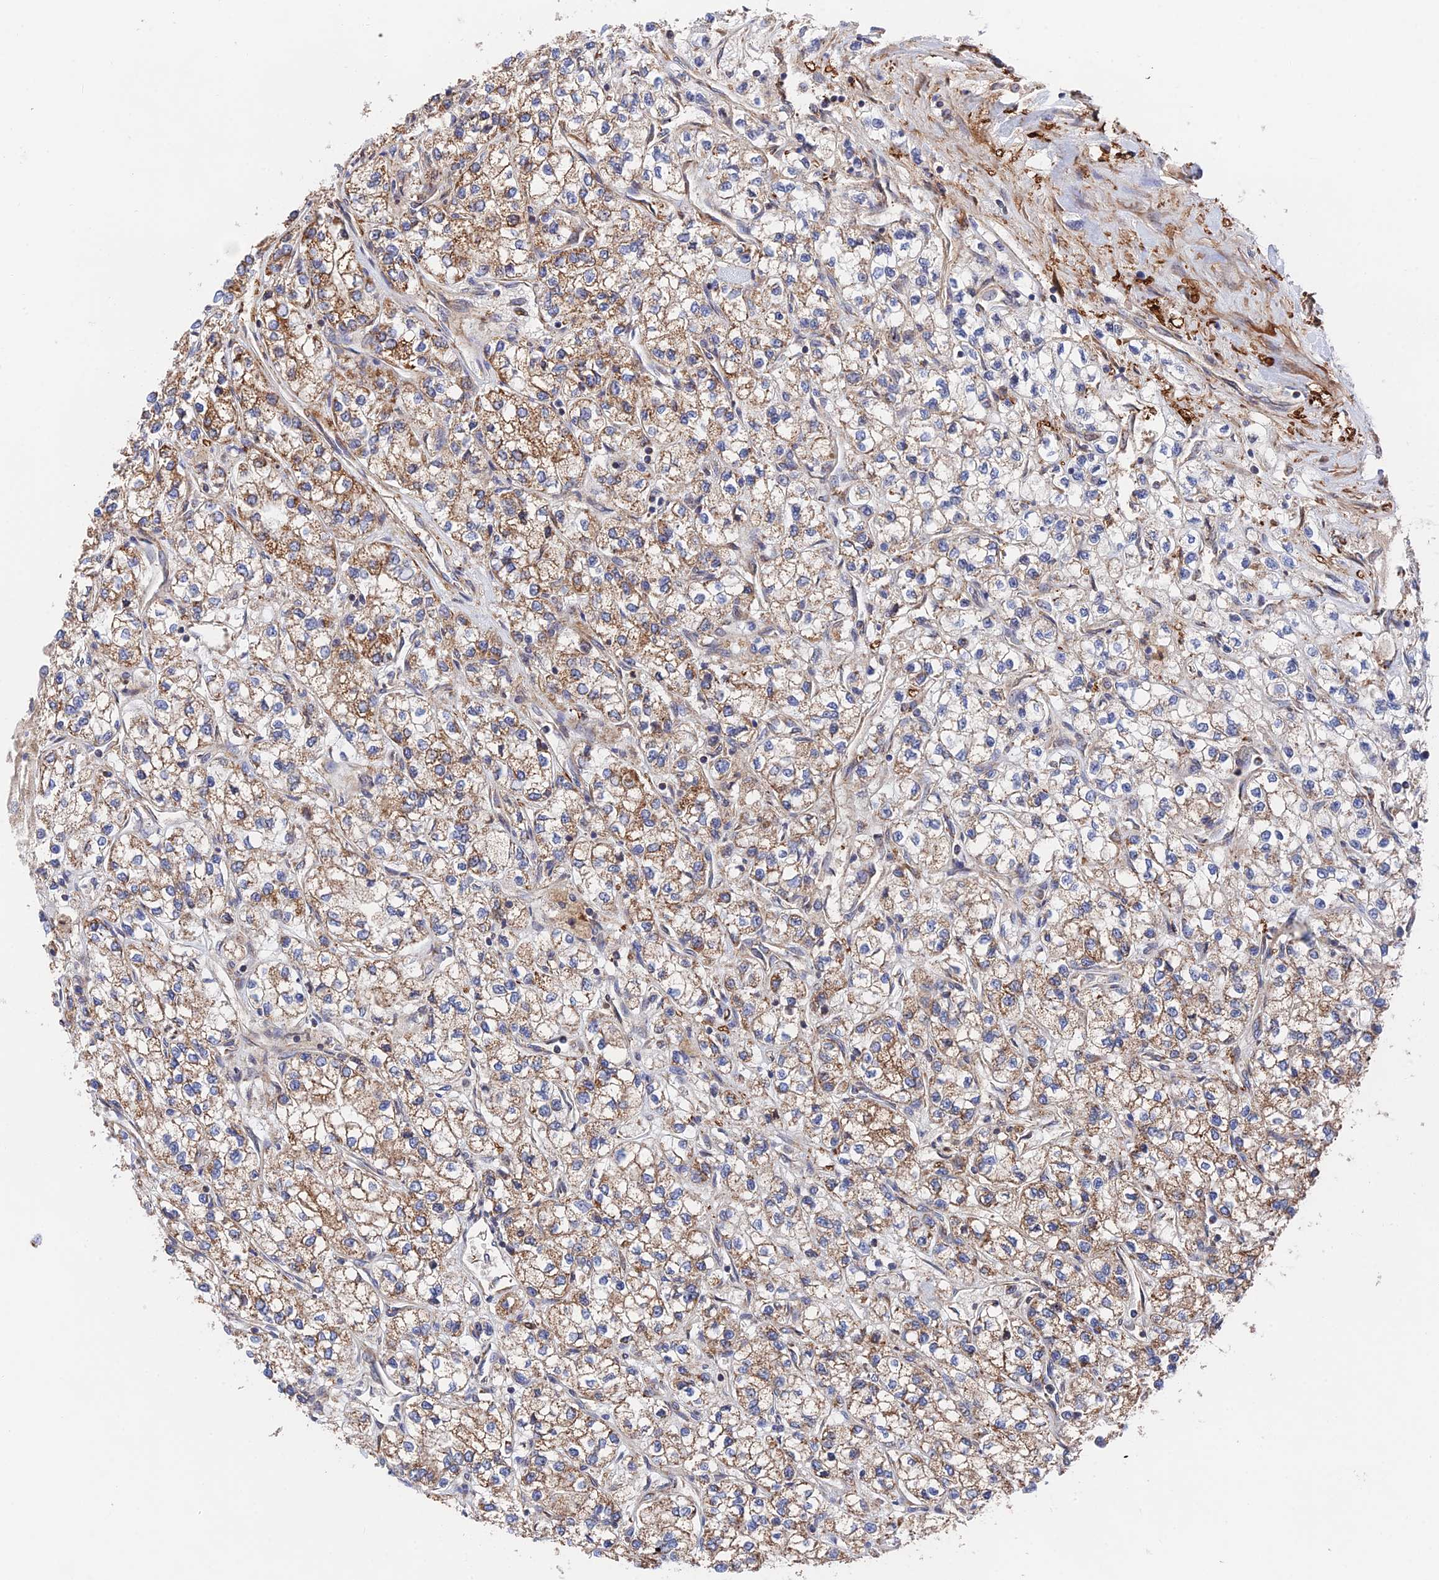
{"staining": {"intensity": "moderate", "quantity": "25%-75%", "location": "cytoplasmic/membranous"}, "tissue": "renal cancer", "cell_type": "Tumor cells", "image_type": "cancer", "snomed": [{"axis": "morphology", "description": "Adenocarcinoma, NOS"}, {"axis": "topography", "description": "Kidney"}], "caption": "Moderate cytoplasmic/membranous positivity for a protein is present in approximately 25%-75% of tumor cells of renal adenocarcinoma using immunohistochemistry.", "gene": "ZNF320", "patient": {"sex": "male", "age": 80}}